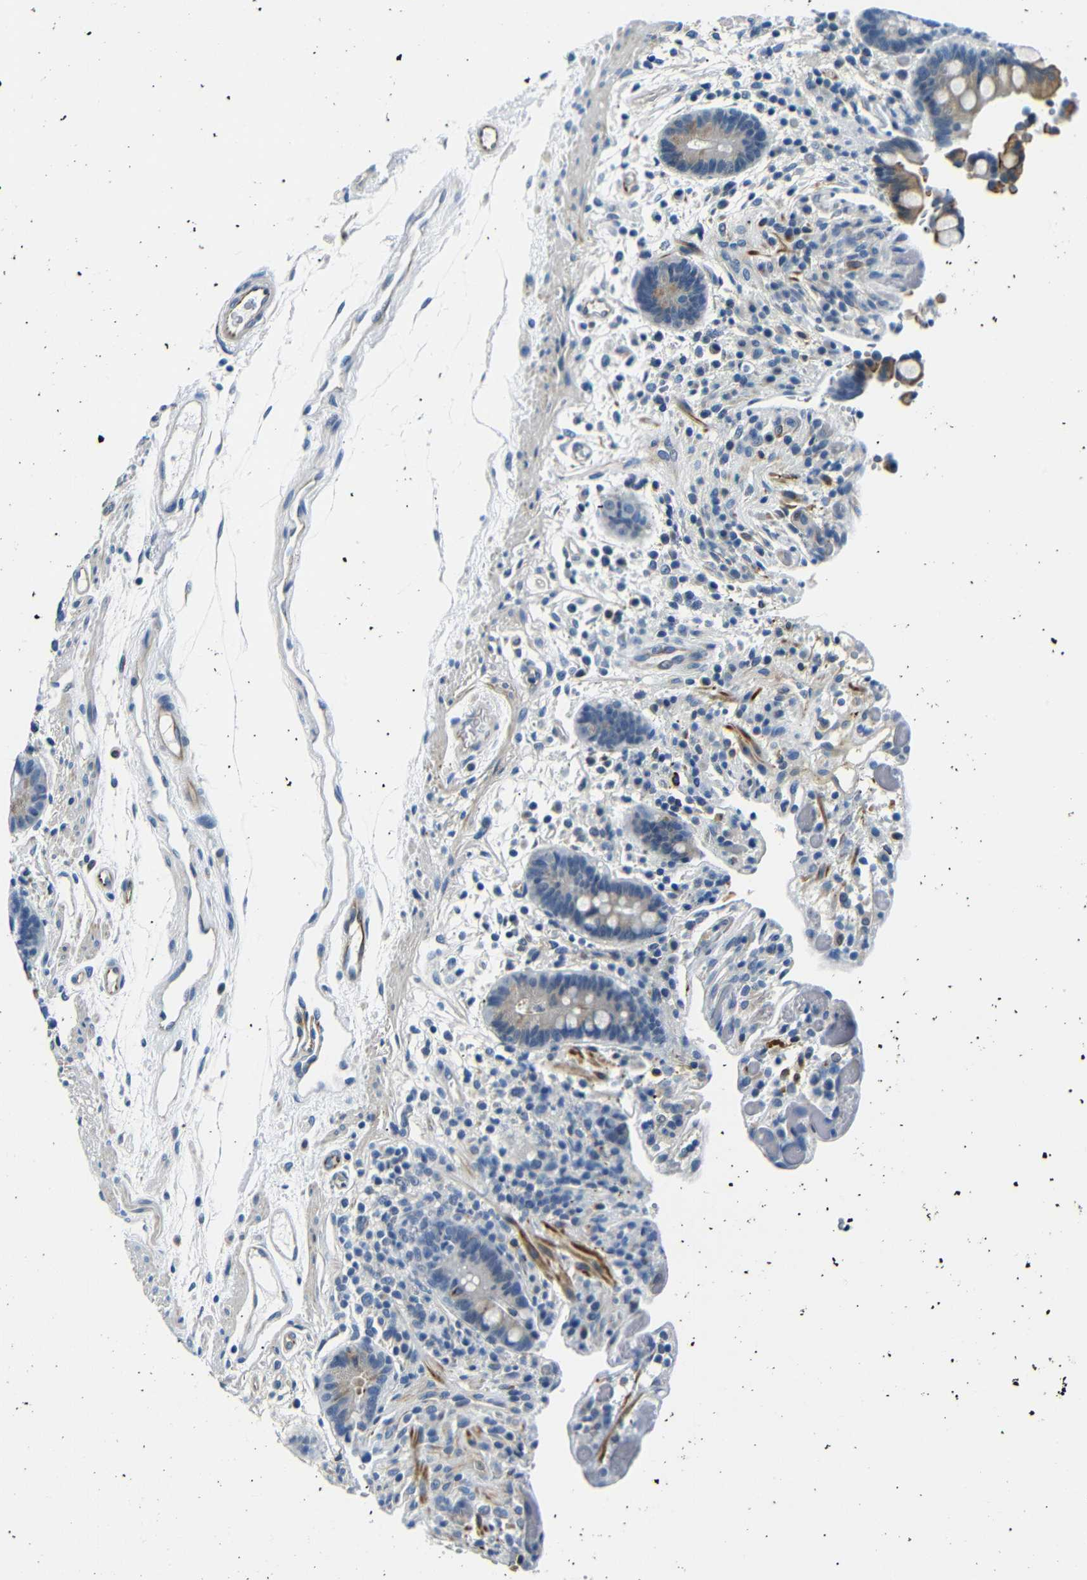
{"staining": {"intensity": "weak", "quantity": "25%-75%", "location": "cytoplasmic/membranous"}, "tissue": "colon", "cell_type": "Endothelial cells", "image_type": "normal", "snomed": [{"axis": "morphology", "description": "Normal tissue, NOS"}, {"axis": "topography", "description": "Colon"}], "caption": "Protein analysis of unremarkable colon demonstrates weak cytoplasmic/membranous positivity in approximately 25%-75% of endothelial cells. (IHC, brightfield microscopy, high magnification).", "gene": "TAFA1", "patient": {"sex": "male", "age": 73}}